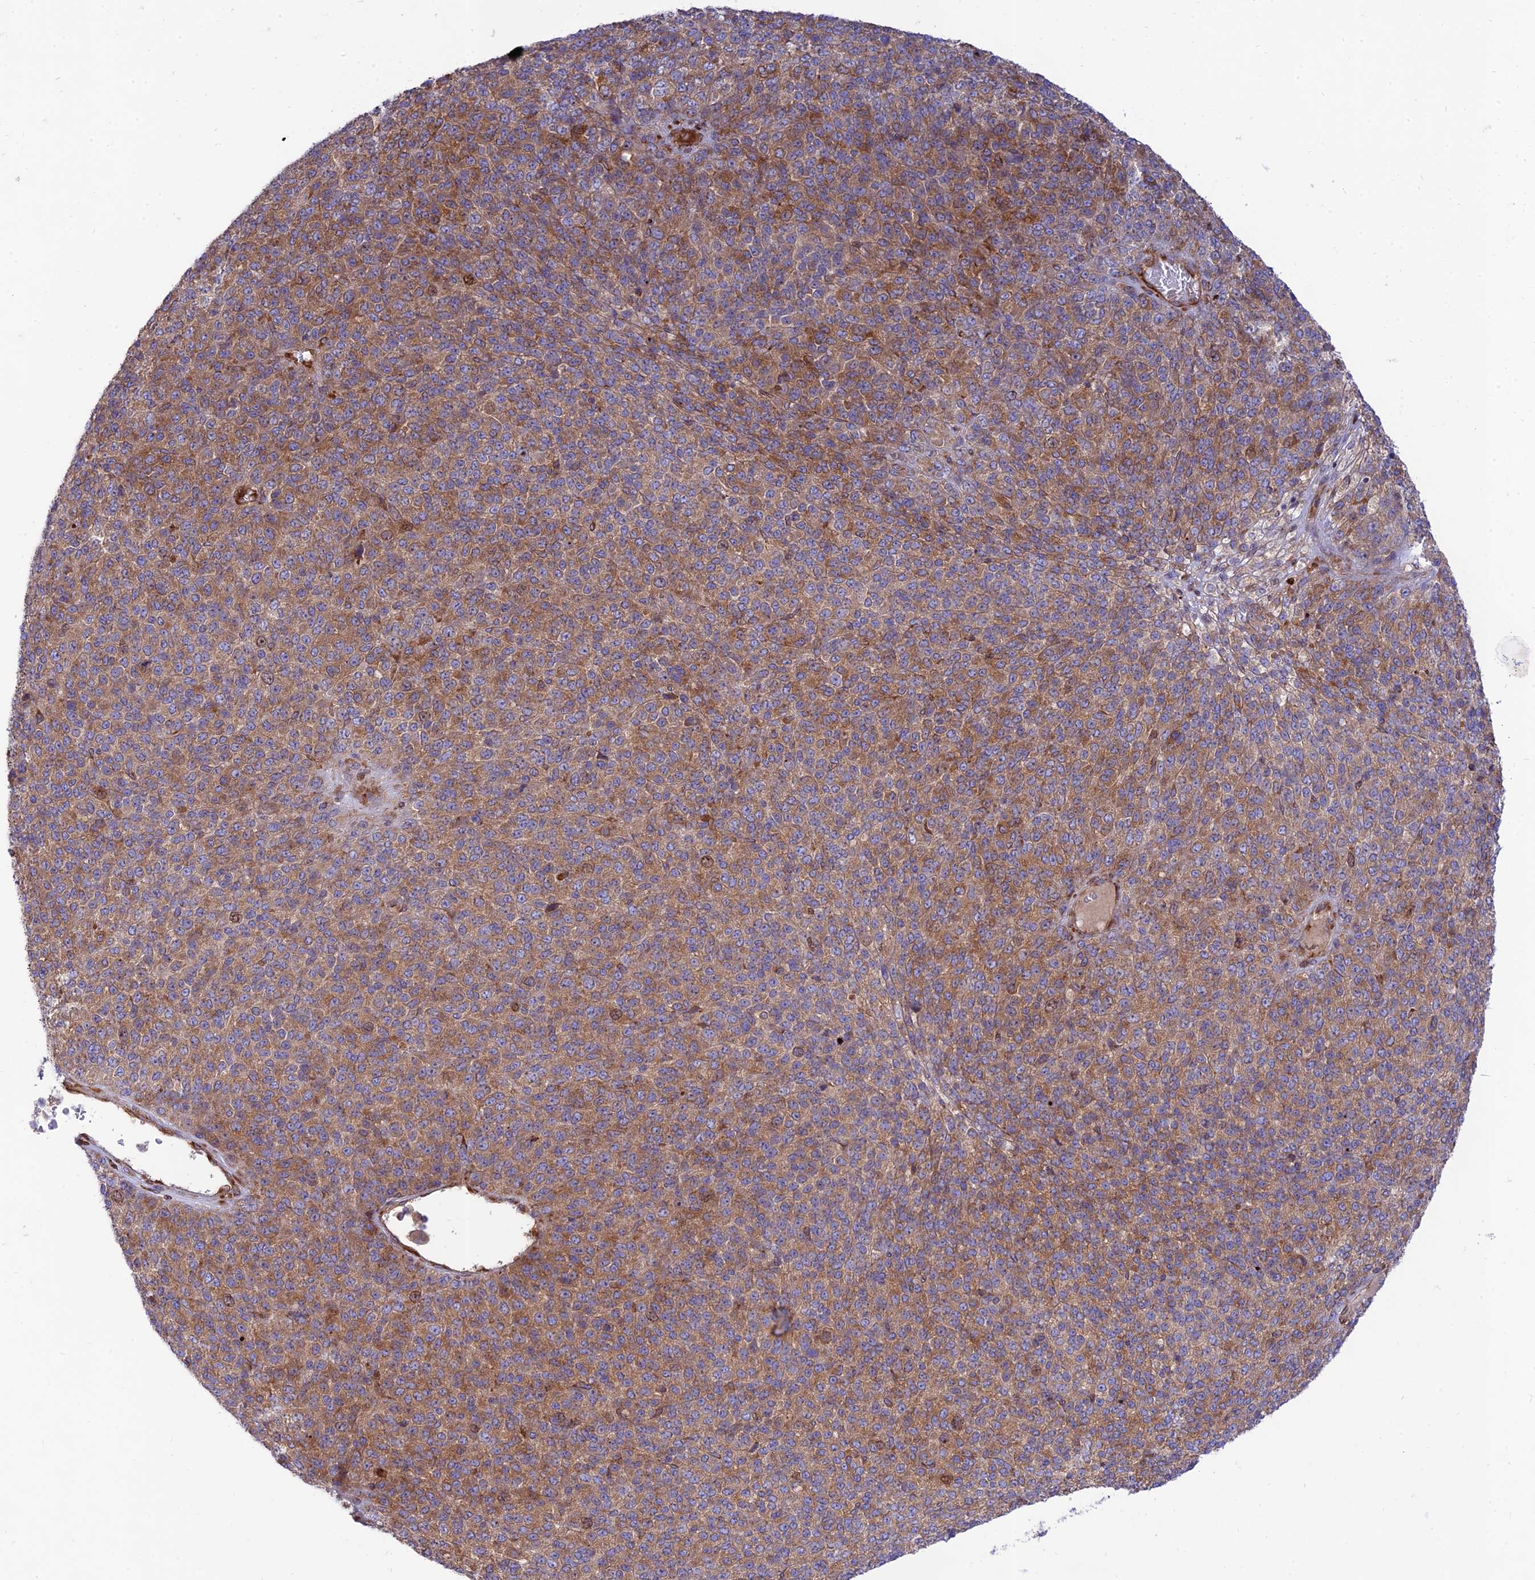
{"staining": {"intensity": "moderate", "quantity": ">75%", "location": "cytoplasmic/membranous"}, "tissue": "melanoma", "cell_type": "Tumor cells", "image_type": "cancer", "snomed": [{"axis": "morphology", "description": "Malignant melanoma, Metastatic site"}, {"axis": "topography", "description": "Brain"}], "caption": "Immunohistochemistry (DAB) staining of malignant melanoma (metastatic site) demonstrates moderate cytoplasmic/membranous protein expression in approximately >75% of tumor cells.", "gene": "PIMREG", "patient": {"sex": "female", "age": 56}}